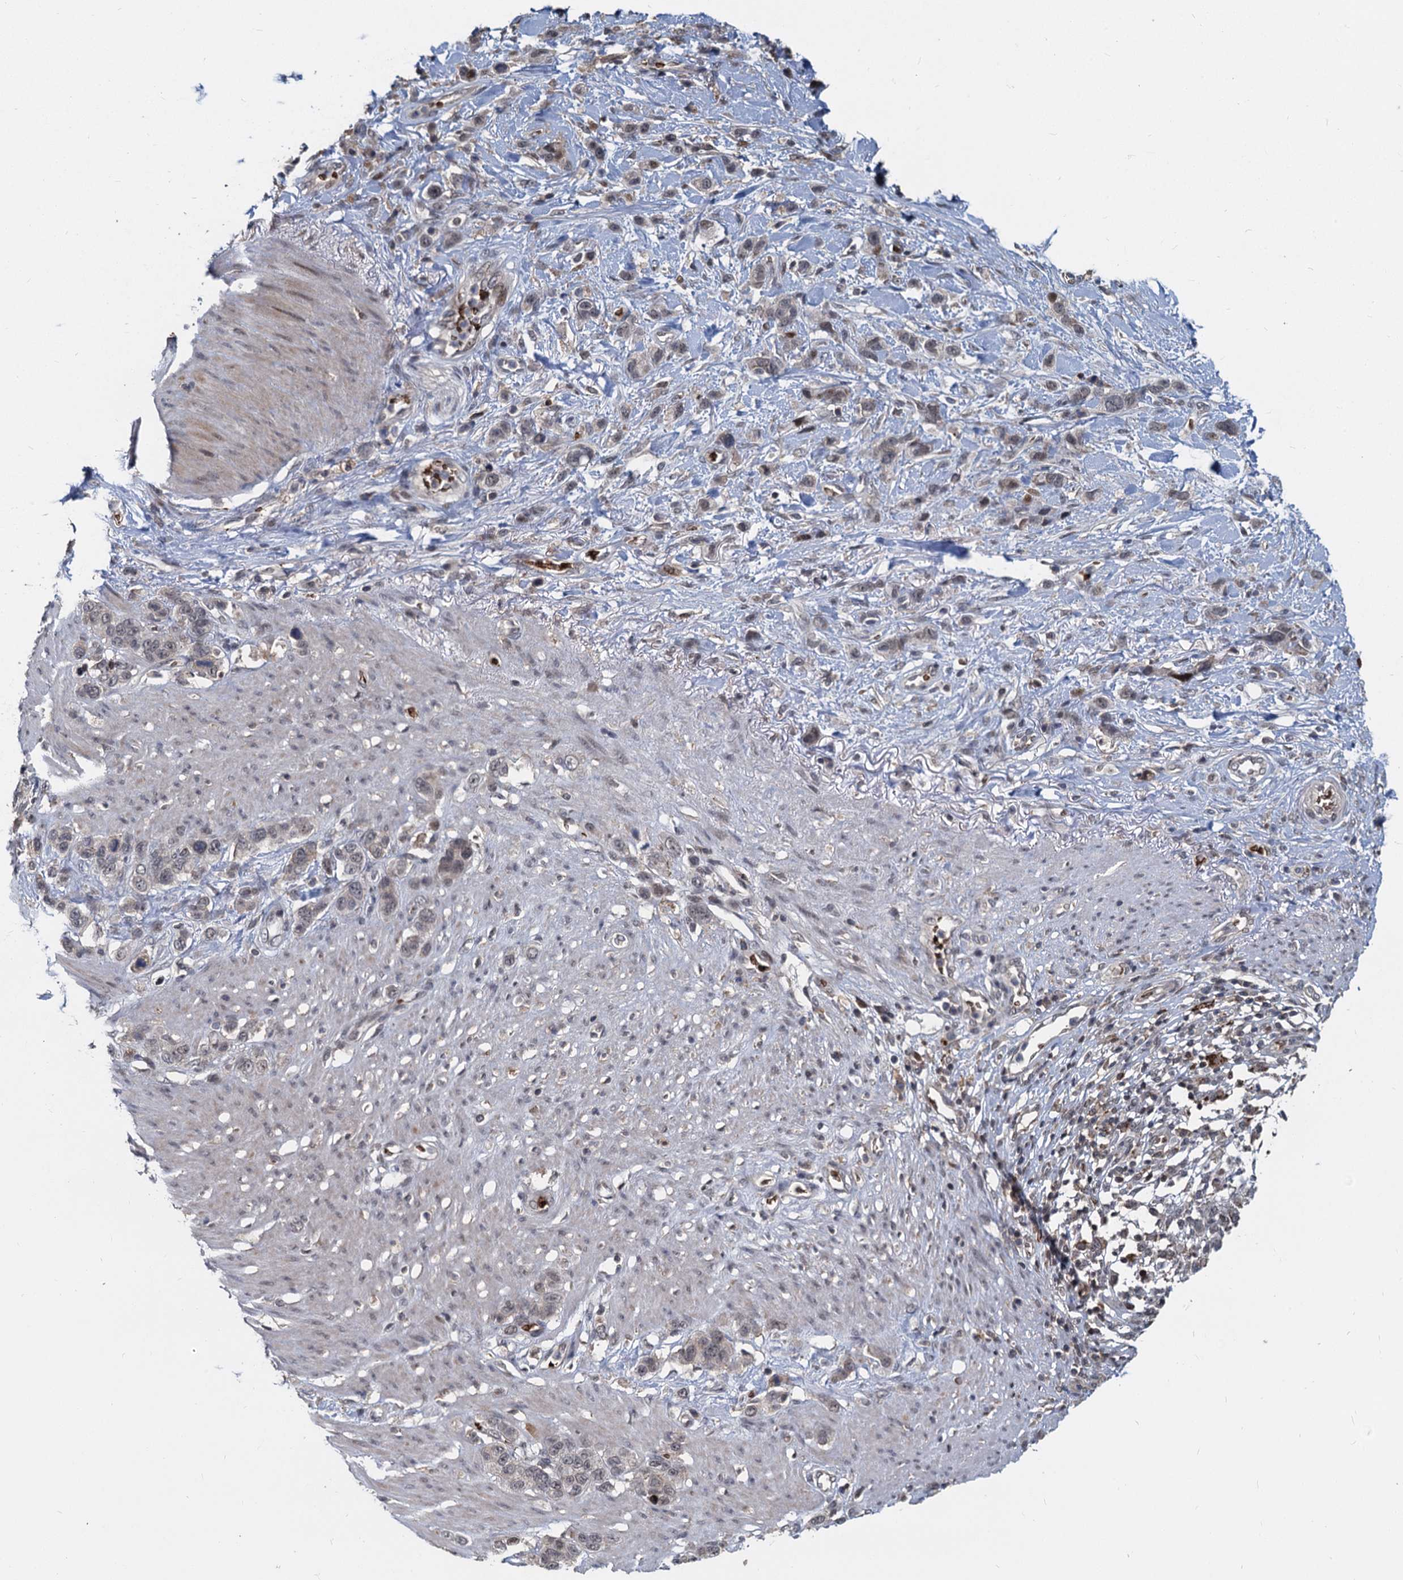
{"staining": {"intensity": "weak", "quantity": "25%-75%", "location": "nuclear"}, "tissue": "stomach cancer", "cell_type": "Tumor cells", "image_type": "cancer", "snomed": [{"axis": "morphology", "description": "Adenocarcinoma, NOS"}, {"axis": "morphology", "description": "Adenocarcinoma, High grade"}, {"axis": "topography", "description": "Stomach, upper"}, {"axis": "topography", "description": "Stomach, lower"}], "caption": "The immunohistochemical stain shows weak nuclear expression in tumor cells of adenocarcinoma (high-grade) (stomach) tissue.", "gene": "FANCI", "patient": {"sex": "female", "age": 65}}